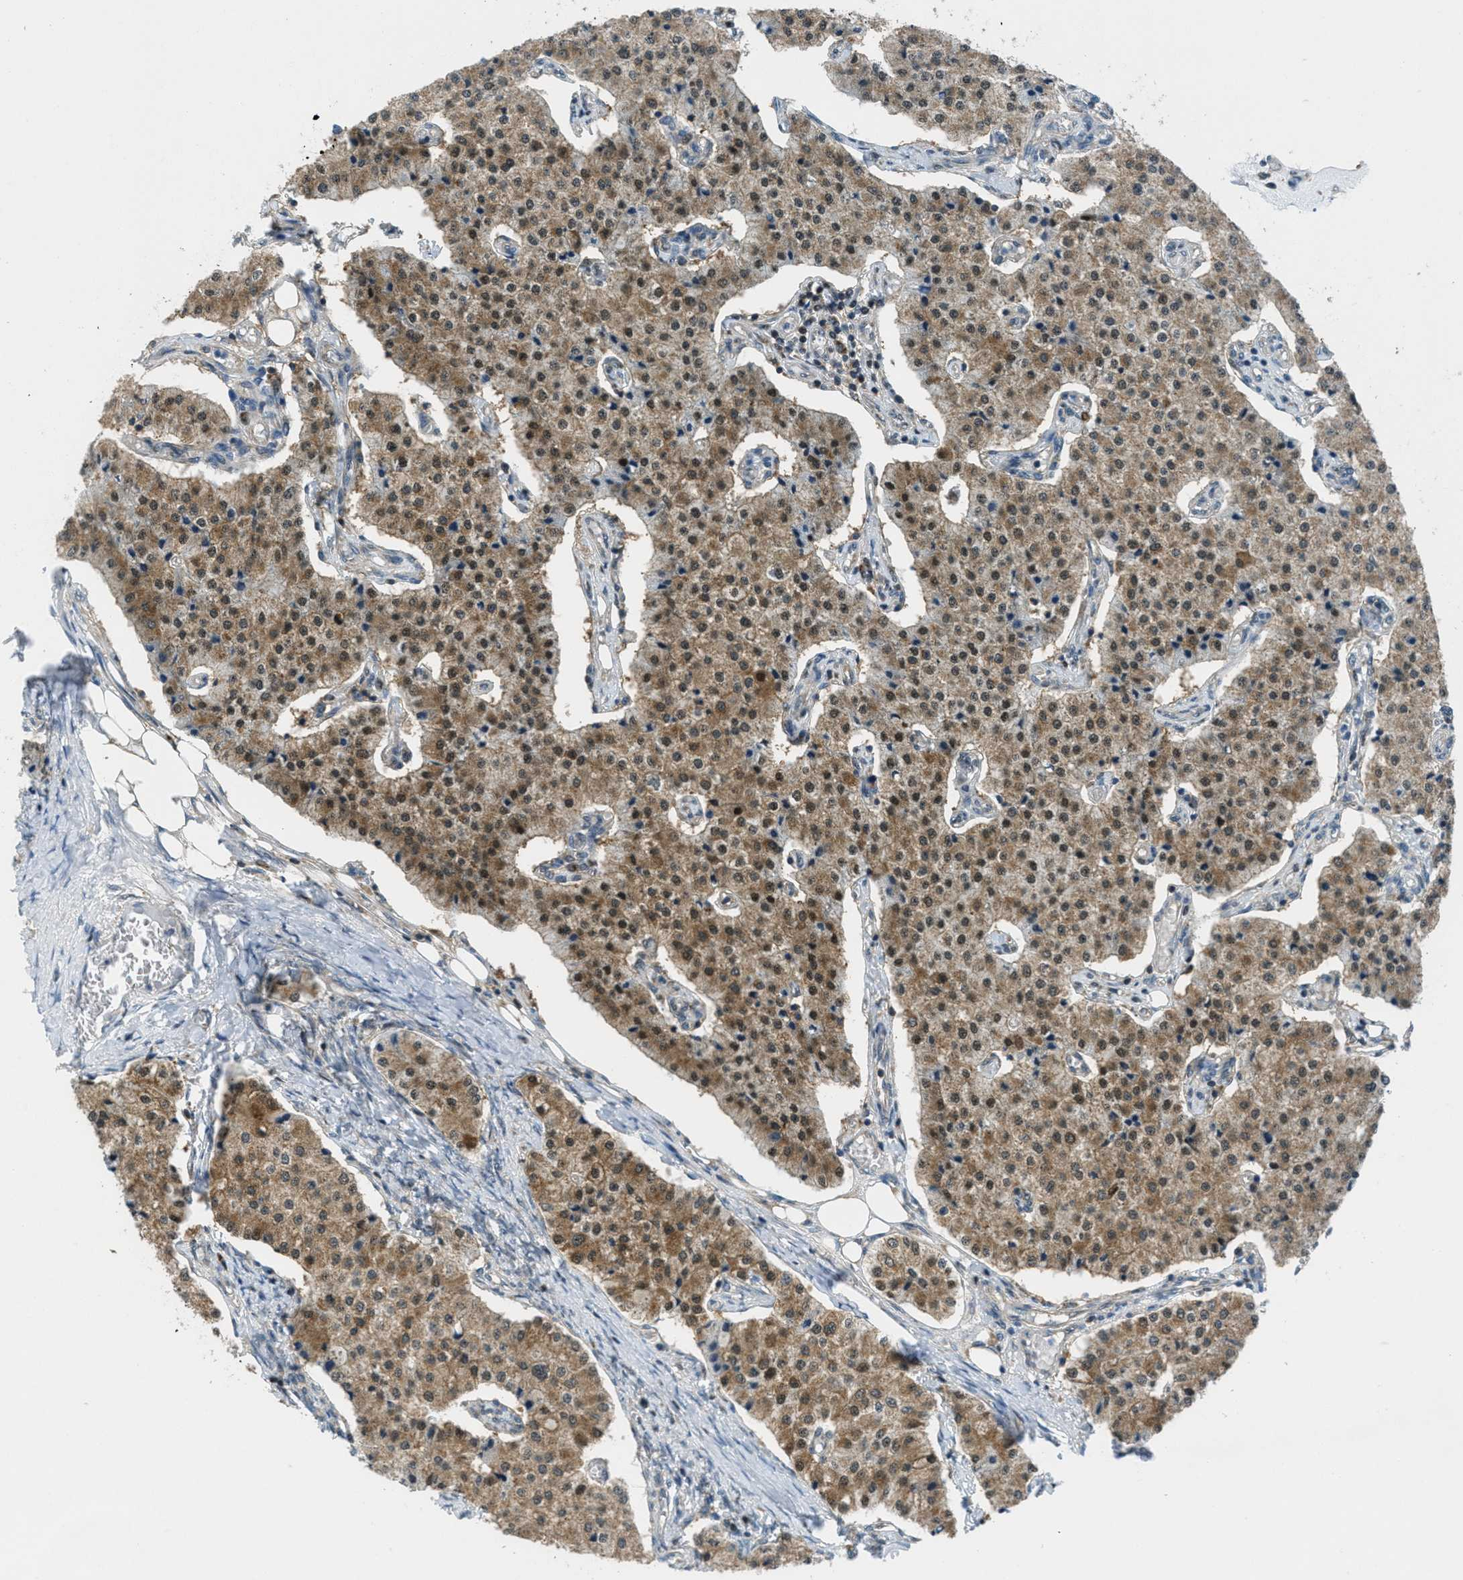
{"staining": {"intensity": "moderate", "quantity": ">75%", "location": "cytoplasmic/membranous,nuclear"}, "tissue": "carcinoid", "cell_type": "Tumor cells", "image_type": "cancer", "snomed": [{"axis": "morphology", "description": "Carcinoid, malignant, NOS"}, {"axis": "topography", "description": "Colon"}], "caption": "Approximately >75% of tumor cells in human carcinoid display moderate cytoplasmic/membranous and nuclear protein positivity as visualized by brown immunohistochemical staining.", "gene": "PIP5K1C", "patient": {"sex": "female", "age": 52}}